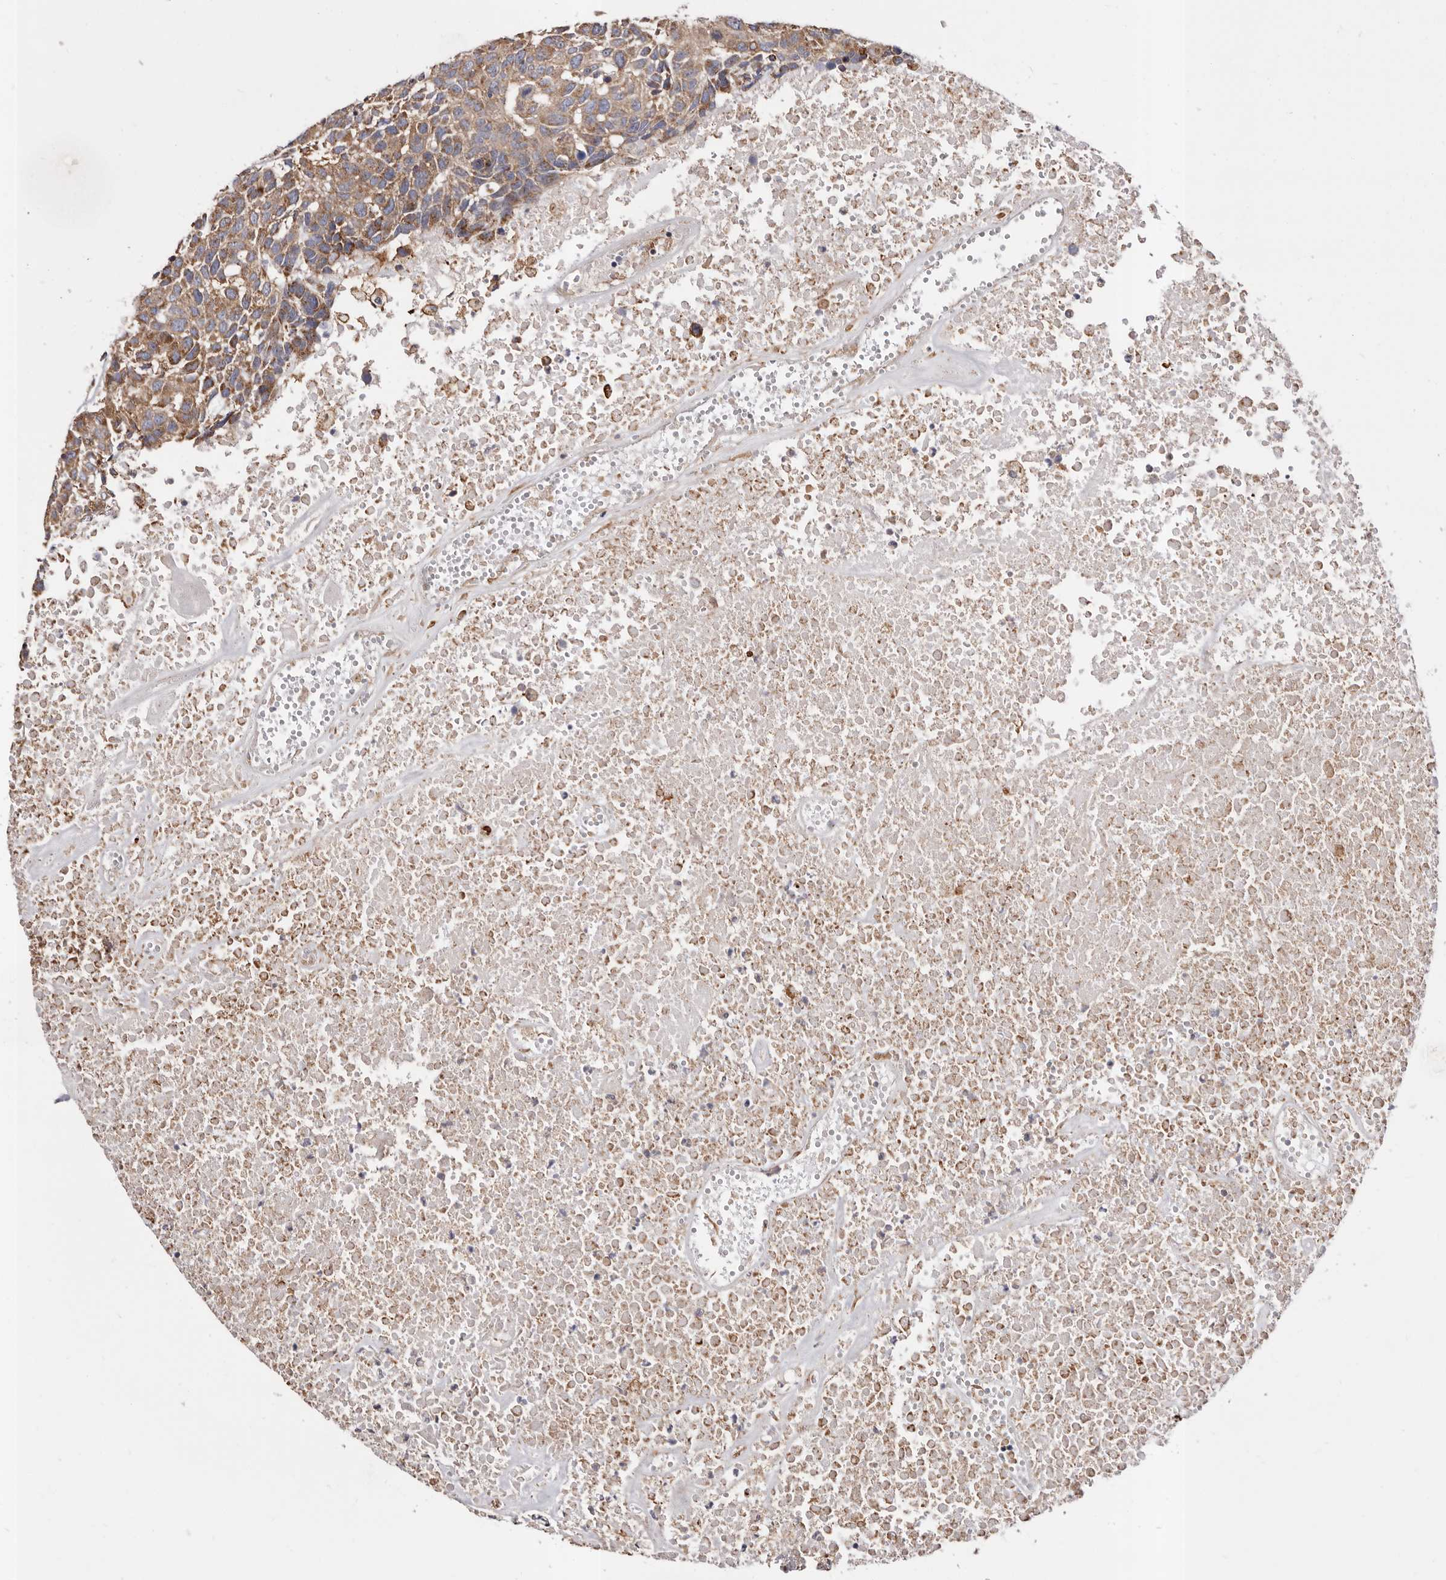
{"staining": {"intensity": "weak", "quantity": ">75%", "location": "cytoplasmic/membranous"}, "tissue": "head and neck cancer", "cell_type": "Tumor cells", "image_type": "cancer", "snomed": [{"axis": "morphology", "description": "Squamous cell carcinoma, NOS"}, {"axis": "topography", "description": "Head-Neck"}], "caption": "Immunohistochemistry histopathology image of neoplastic tissue: head and neck cancer stained using IHC displays low levels of weak protein expression localized specifically in the cytoplasmic/membranous of tumor cells, appearing as a cytoplasmic/membranous brown color.", "gene": "COQ8B", "patient": {"sex": "male", "age": 66}}